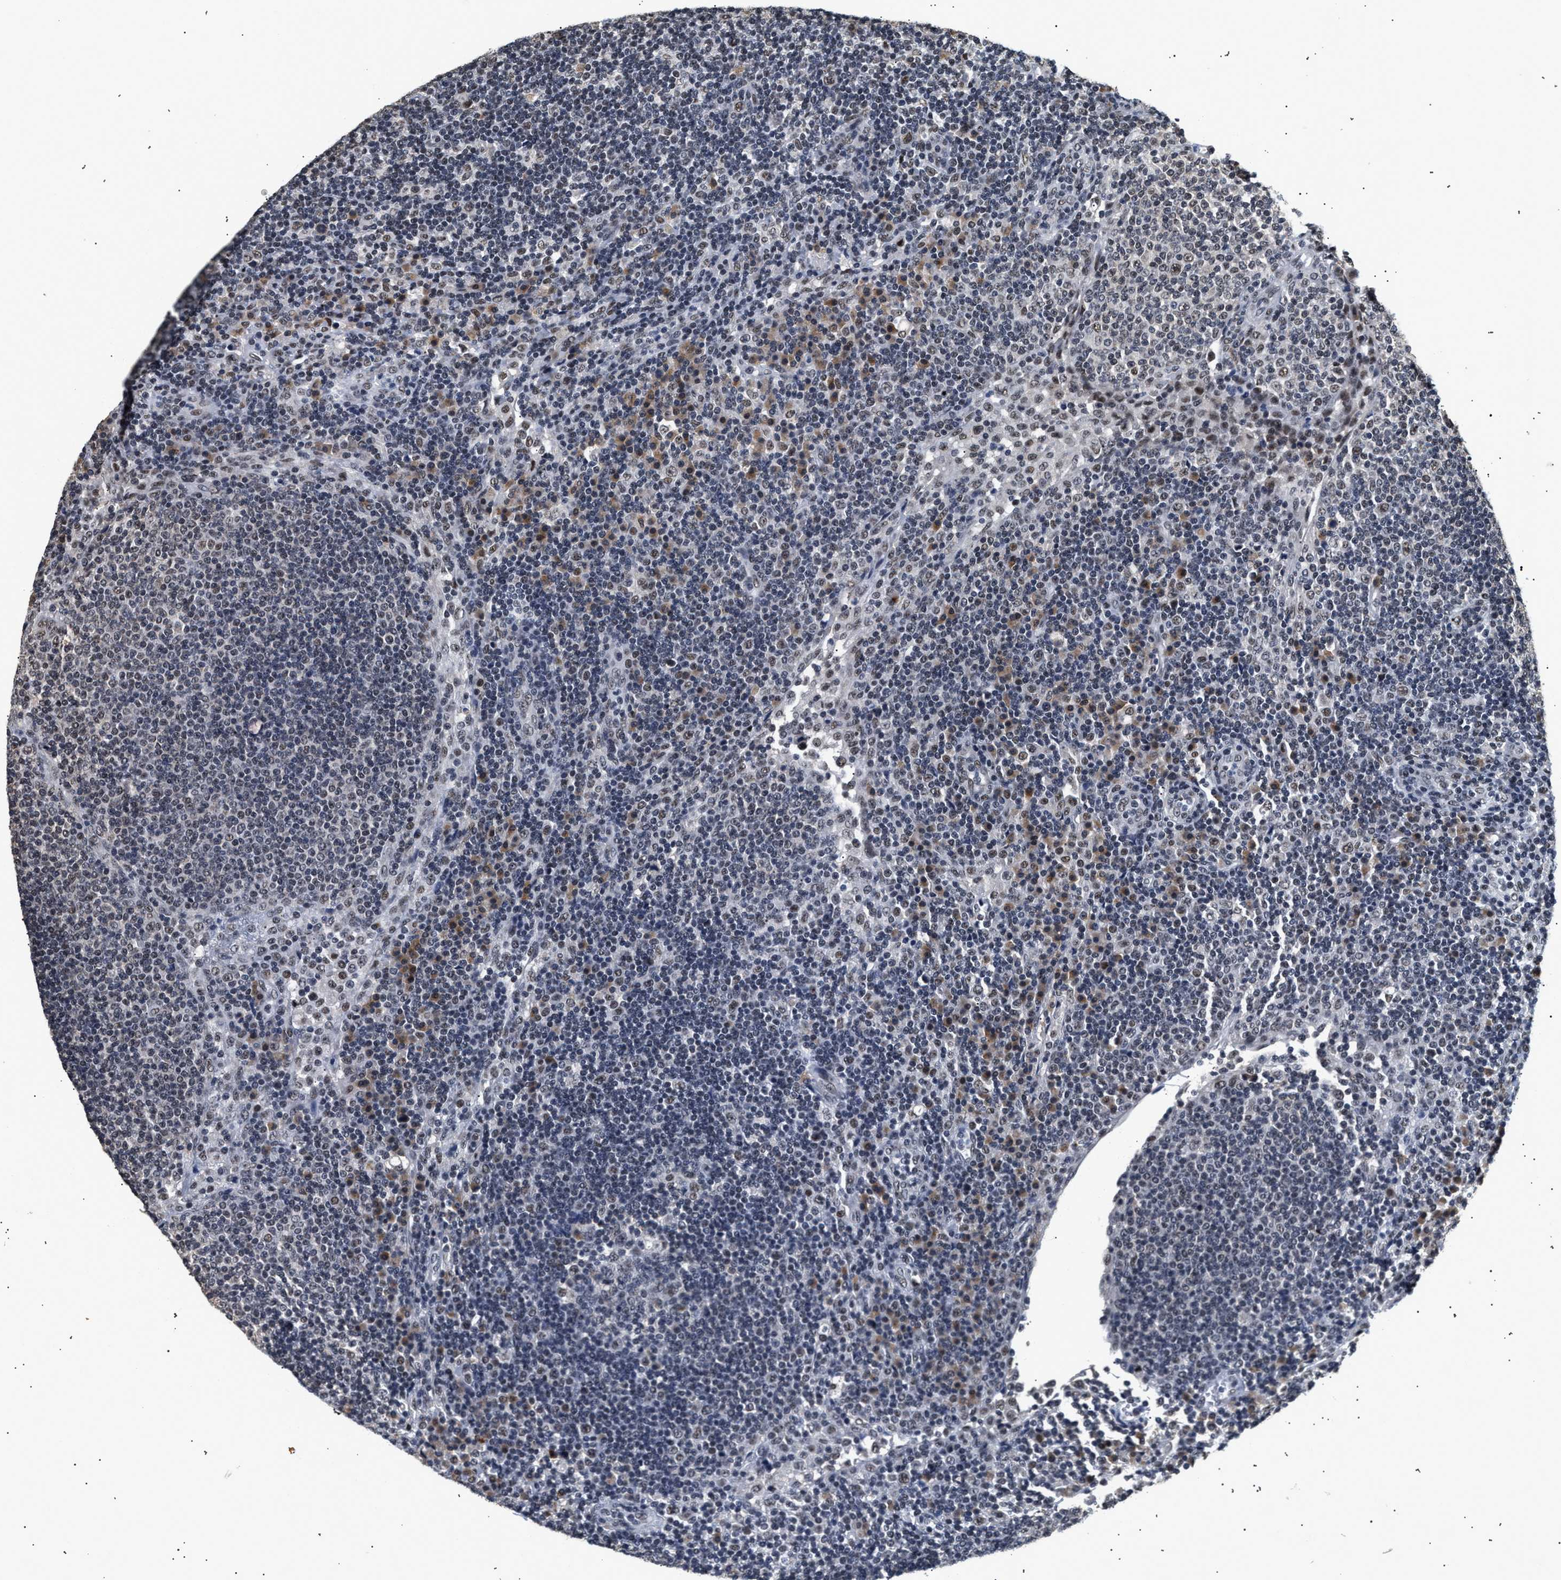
{"staining": {"intensity": "negative", "quantity": "none", "location": "none"}, "tissue": "lymph node", "cell_type": "Germinal center cells", "image_type": "normal", "snomed": [{"axis": "morphology", "description": "Normal tissue, NOS"}, {"axis": "topography", "description": "Lymph node"}], "caption": "Normal lymph node was stained to show a protein in brown. There is no significant staining in germinal center cells.", "gene": "THOC1", "patient": {"sex": "female", "age": 53}}